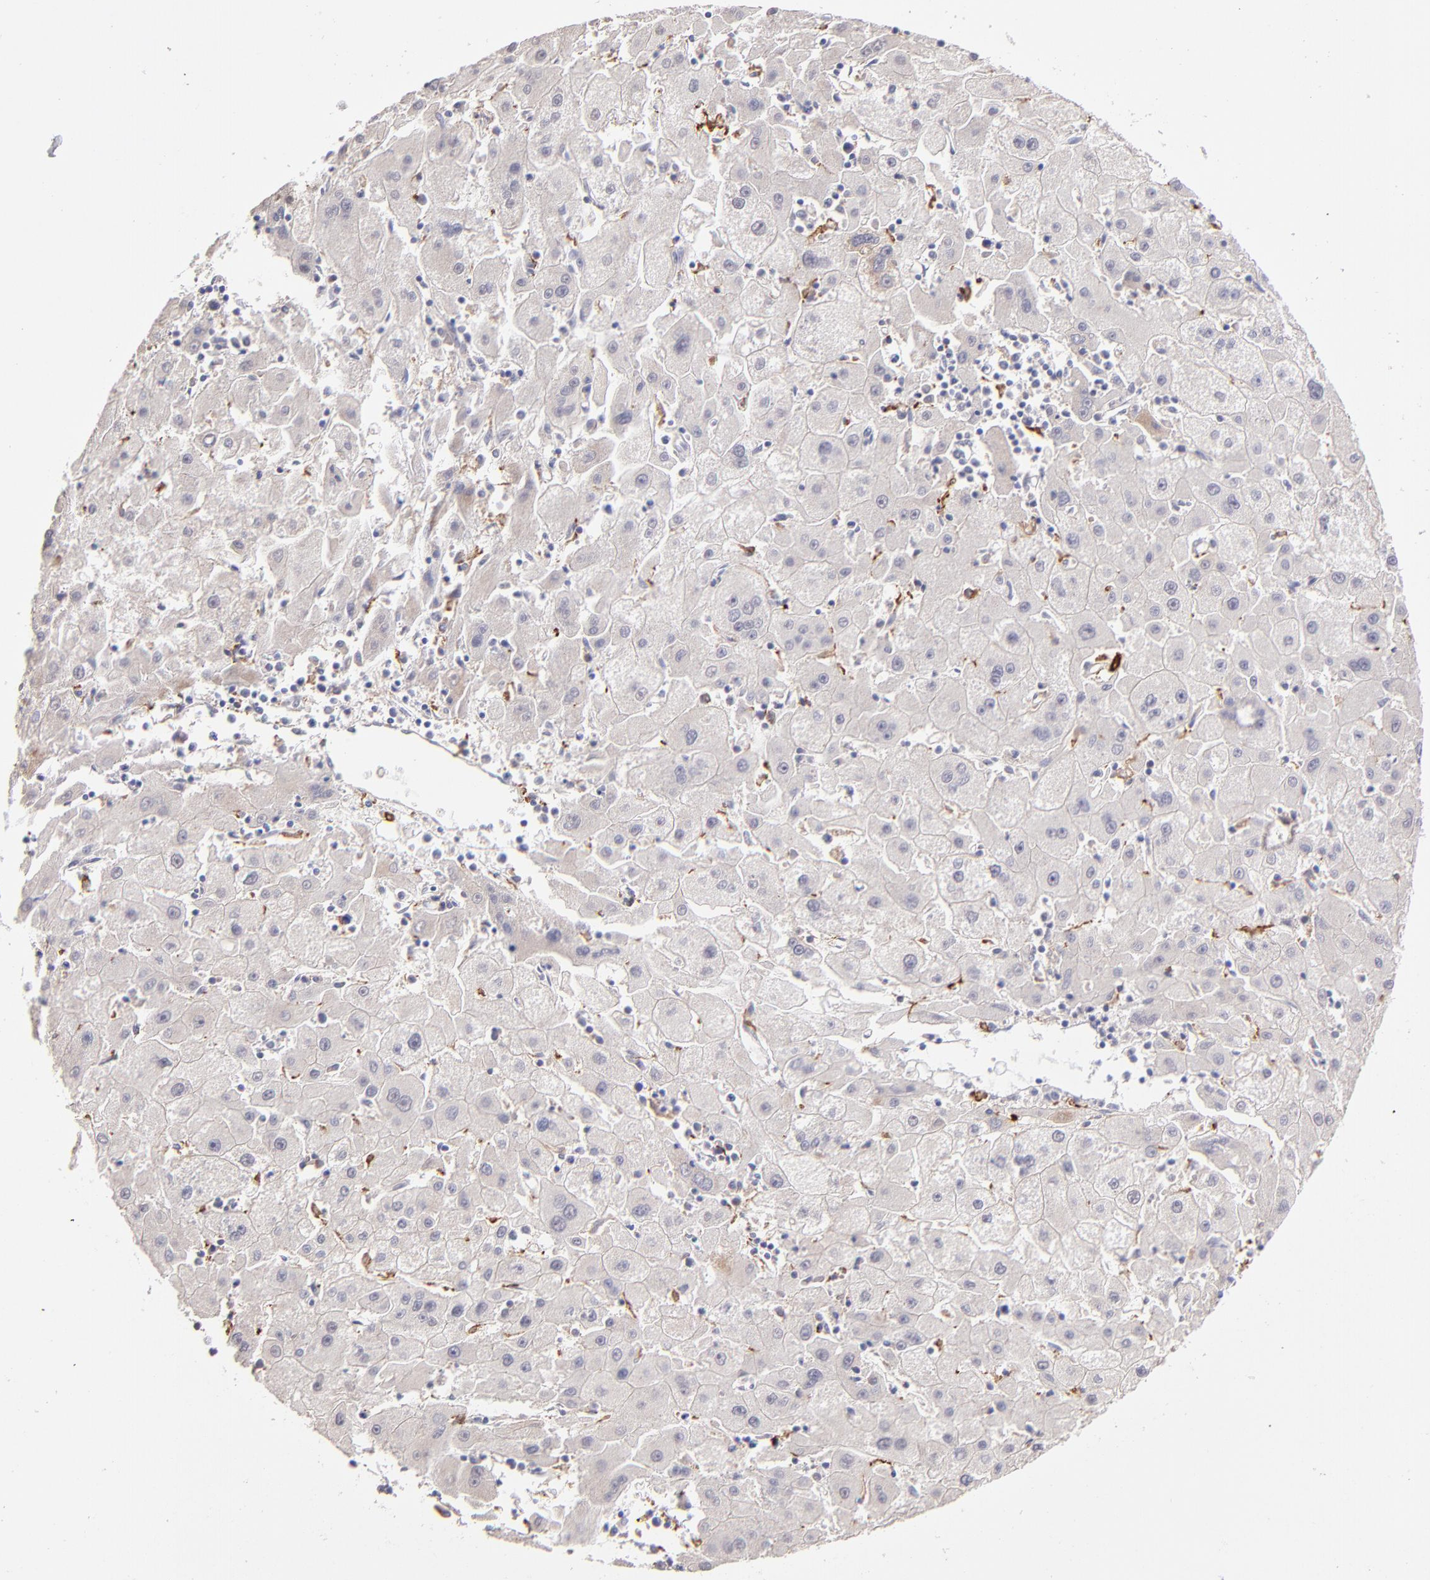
{"staining": {"intensity": "weak", "quantity": "<25%", "location": "cytoplasmic/membranous"}, "tissue": "liver cancer", "cell_type": "Tumor cells", "image_type": "cancer", "snomed": [{"axis": "morphology", "description": "Carcinoma, Hepatocellular, NOS"}, {"axis": "topography", "description": "Liver"}], "caption": "Photomicrograph shows no protein staining in tumor cells of liver cancer (hepatocellular carcinoma) tissue.", "gene": "GLDC", "patient": {"sex": "male", "age": 72}}